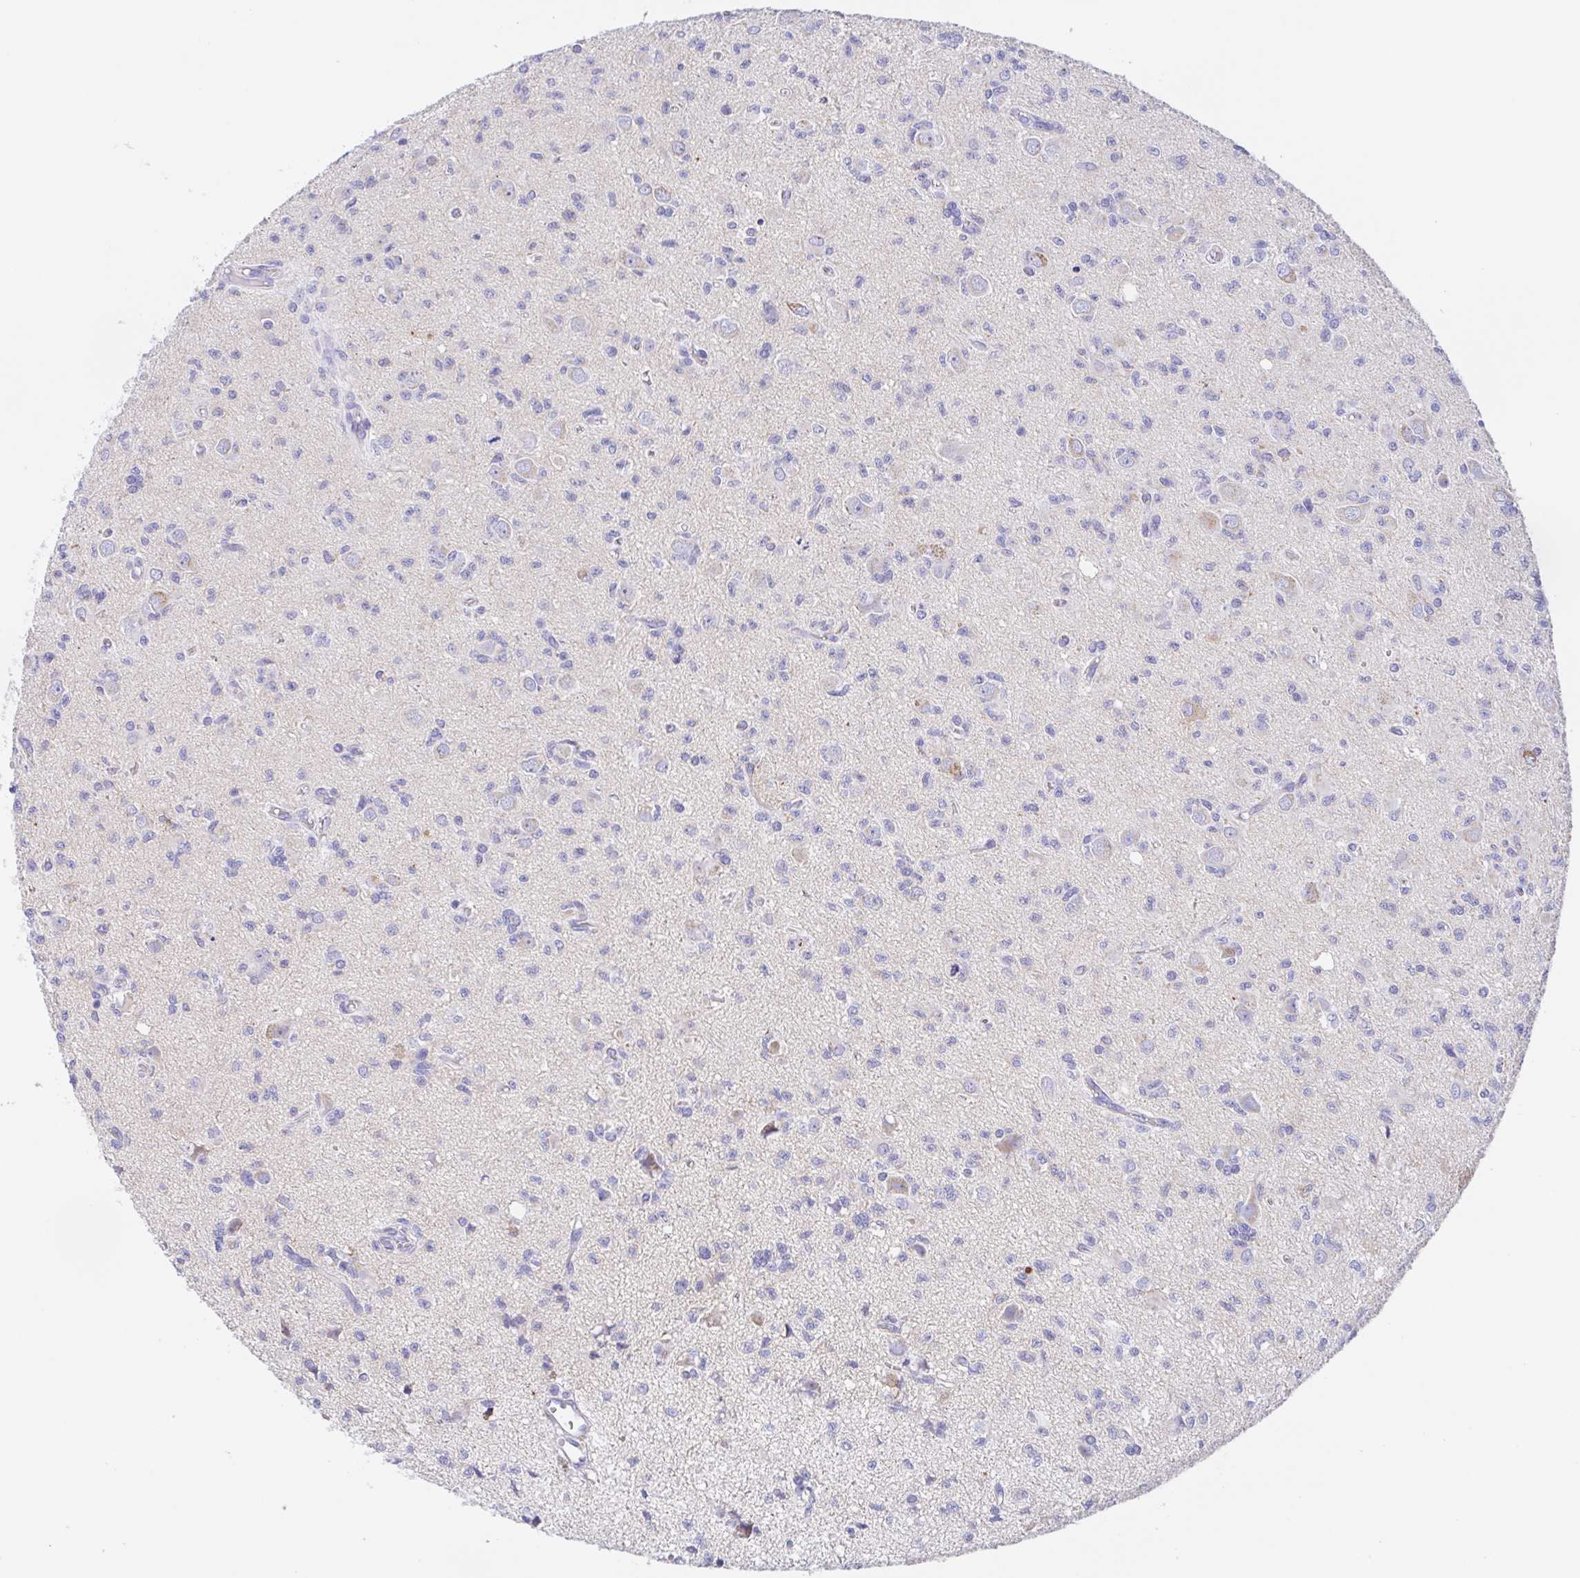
{"staining": {"intensity": "negative", "quantity": "none", "location": "none"}, "tissue": "glioma", "cell_type": "Tumor cells", "image_type": "cancer", "snomed": [{"axis": "morphology", "description": "Glioma, malignant, Low grade"}, {"axis": "topography", "description": "Brain"}], "caption": "Immunohistochemical staining of glioma reveals no significant expression in tumor cells.", "gene": "SCG3", "patient": {"sex": "male", "age": 64}}